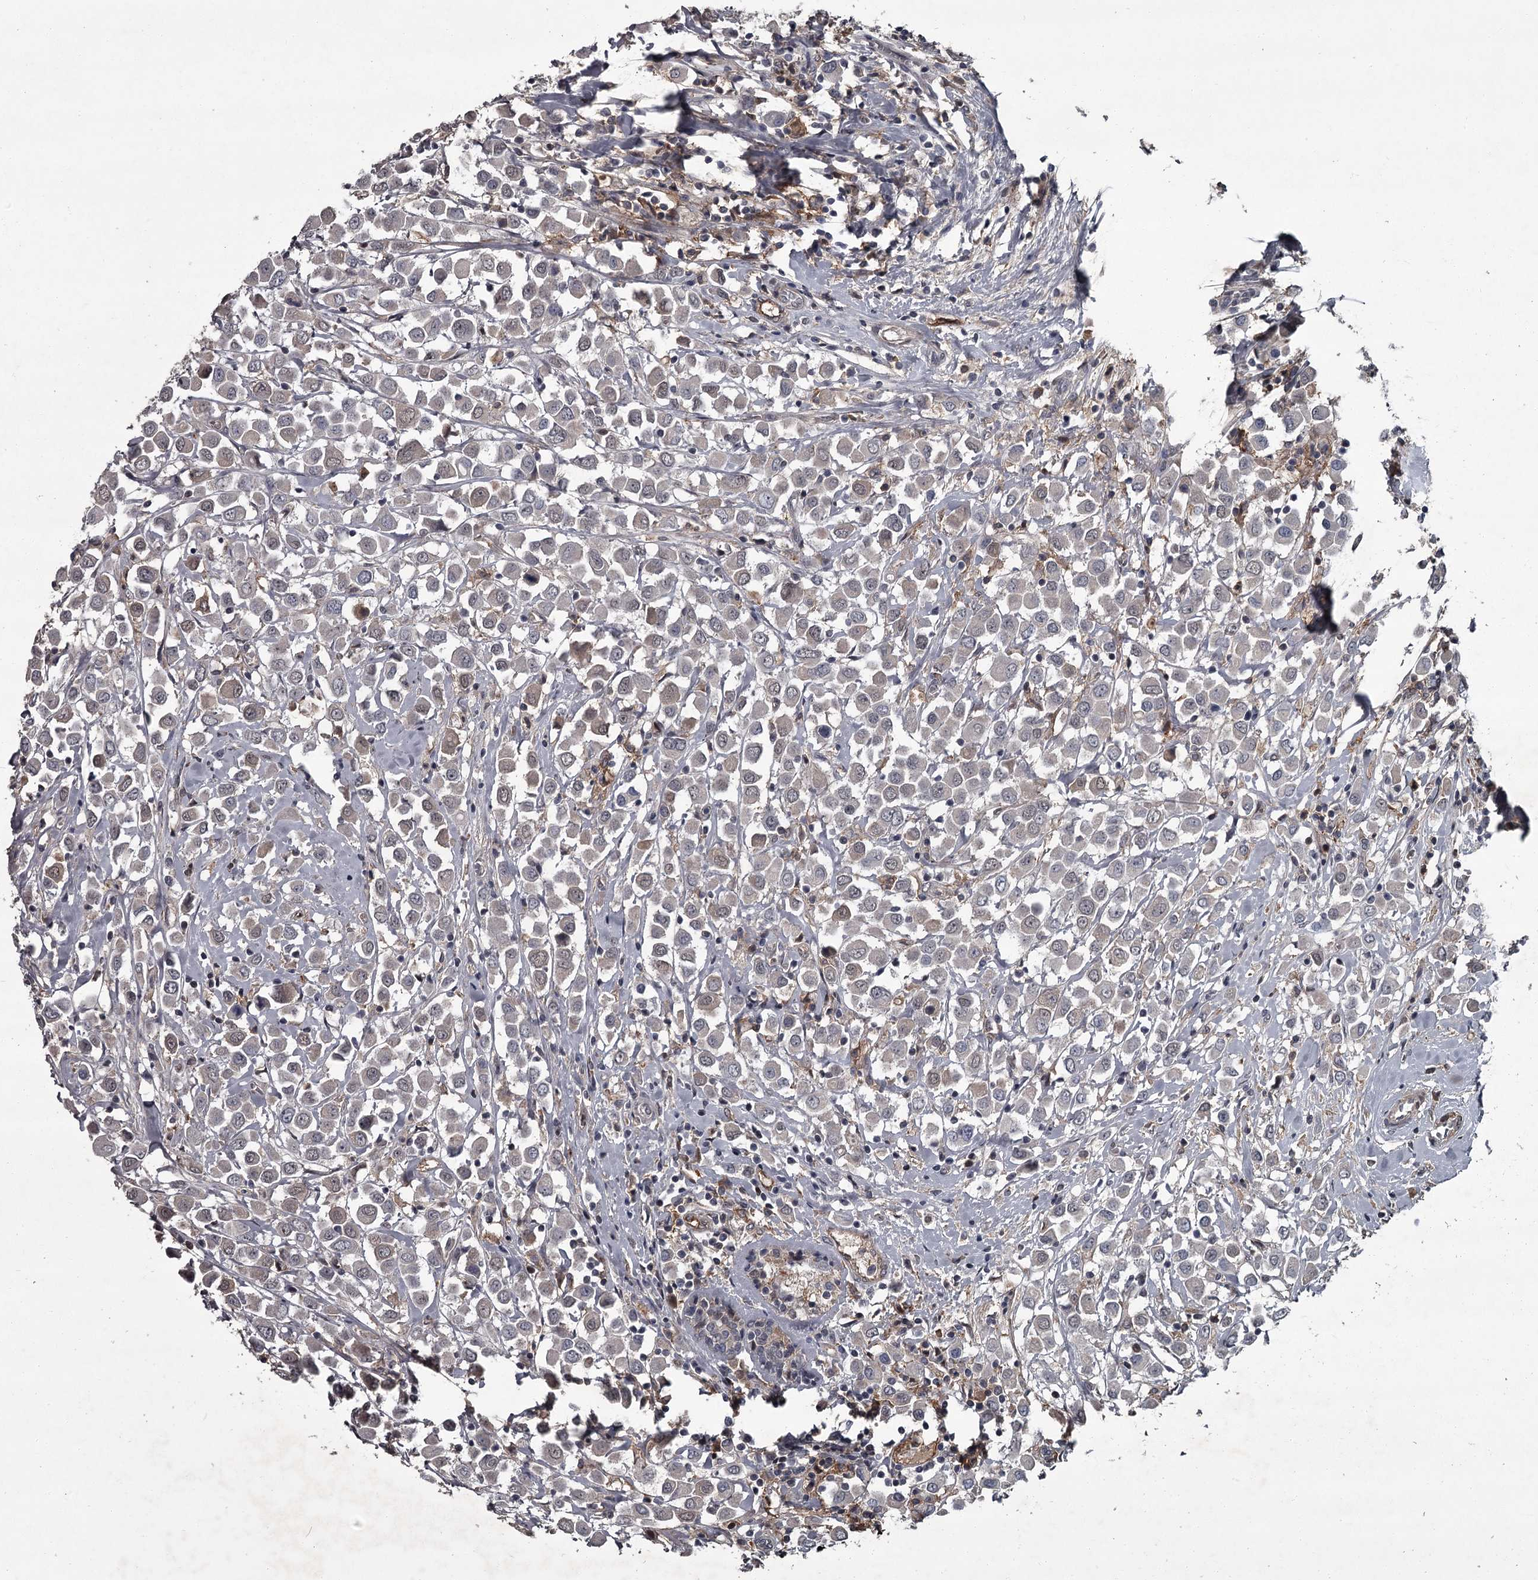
{"staining": {"intensity": "weak", "quantity": "<25%", "location": "nuclear"}, "tissue": "breast cancer", "cell_type": "Tumor cells", "image_type": "cancer", "snomed": [{"axis": "morphology", "description": "Duct carcinoma"}, {"axis": "topography", "description": "Breast"}], "caption": "A histopathology image of human breast intraductal carcinoma is negative for staining in tumor cells.", "gene": "FLVCR2", "patient": {"sex": "female", "age": 61}}